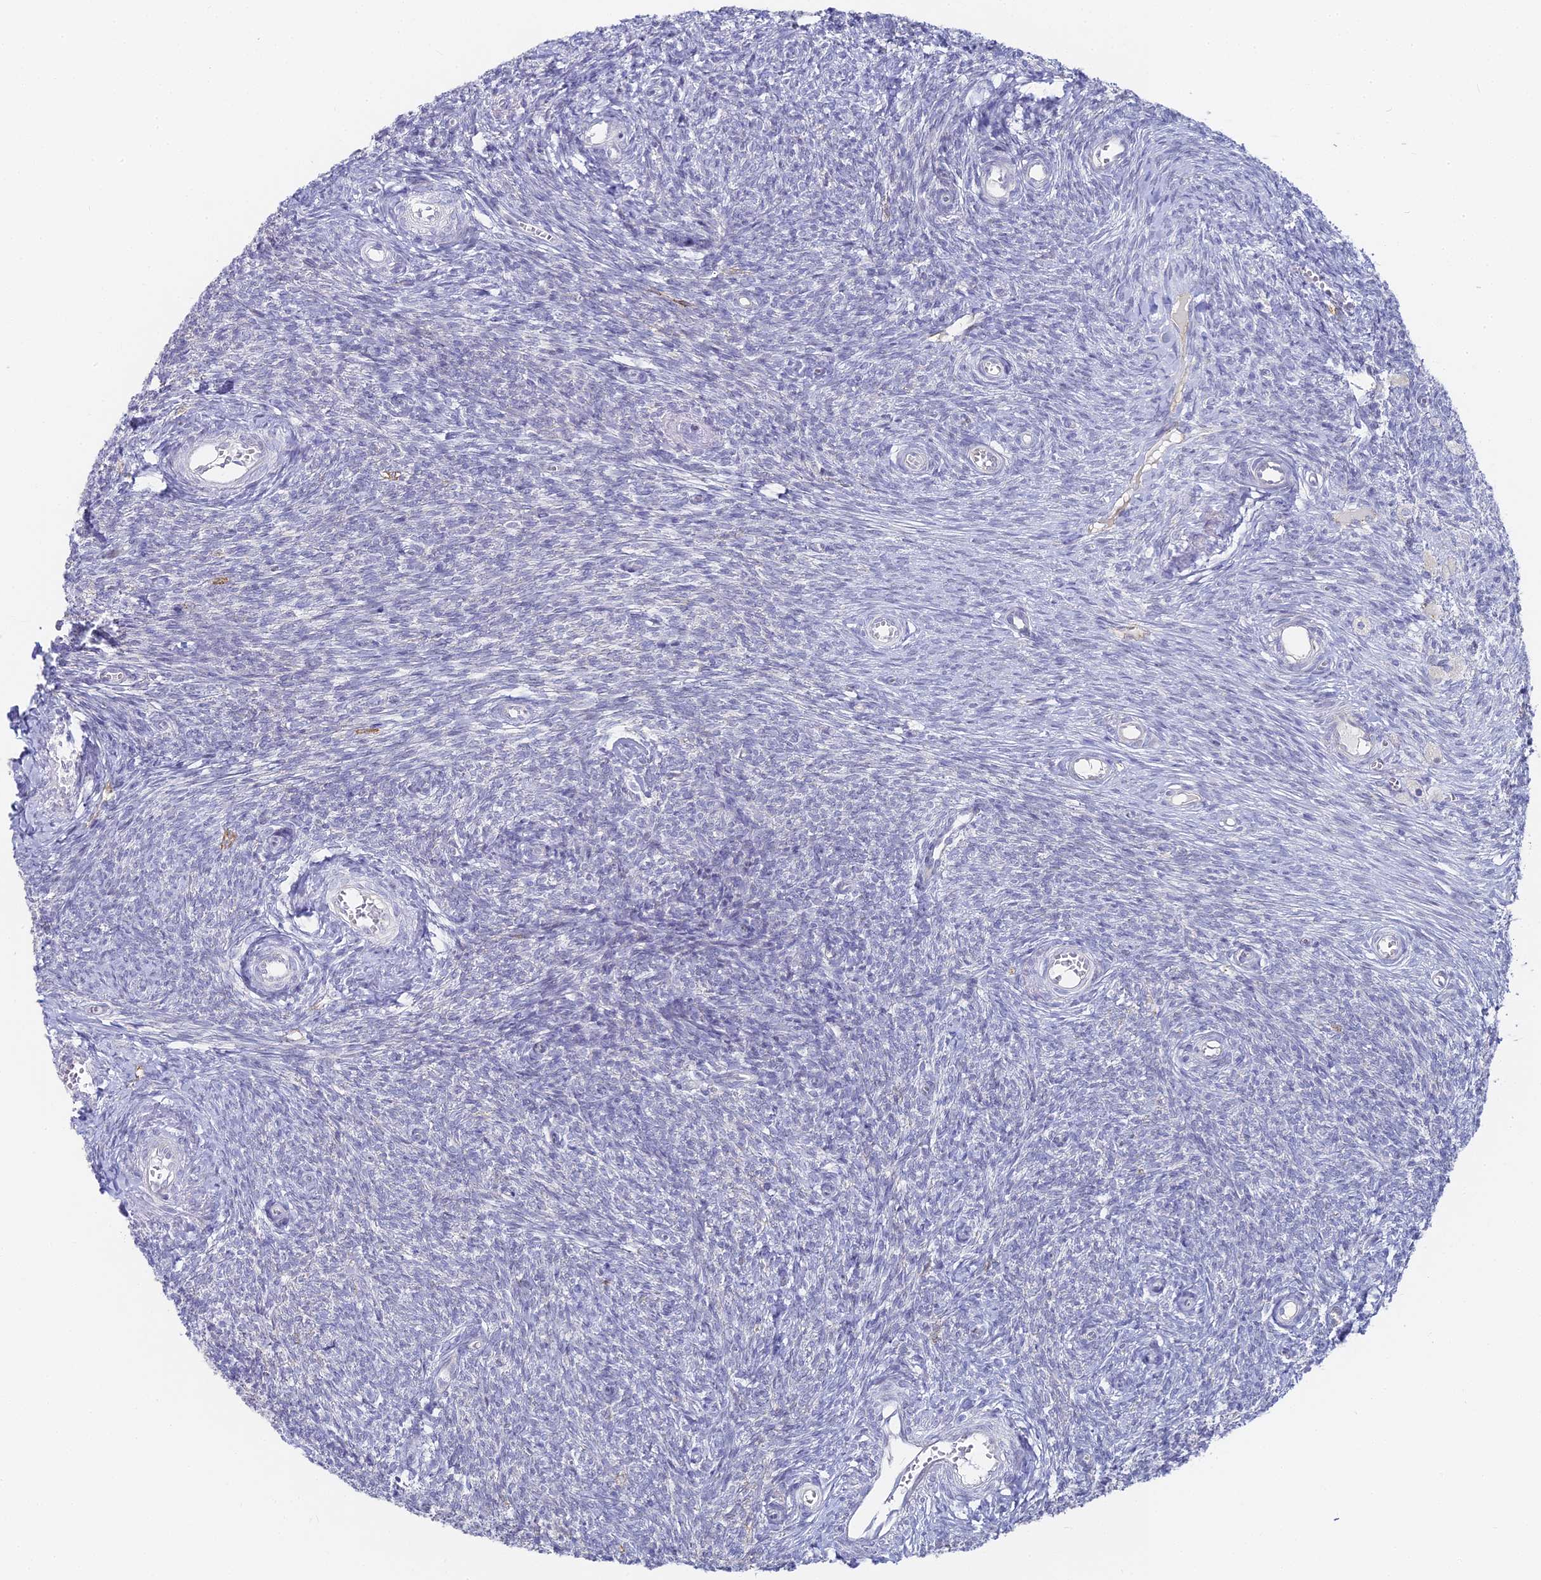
{"staining": {"intensity": "negative", "quantity": "none", "location": "none"}, "tissue": "ovary", "cell_type": "Ovarian stroma cells", "image_type": "normal", "snomed": [{"axis": "morphology", "description": "Normal tissue, NOS"}, {"axis": "topography", "description": "Ovary"}], "caption": "Immunohistochemistry (IHC) image of unremarkable human ovary stained for a protein (brown), which reveals no positivity in ovarian stroma cells.", "gene": "GJA1", "patient": {"sex": "female", "age": 44}}